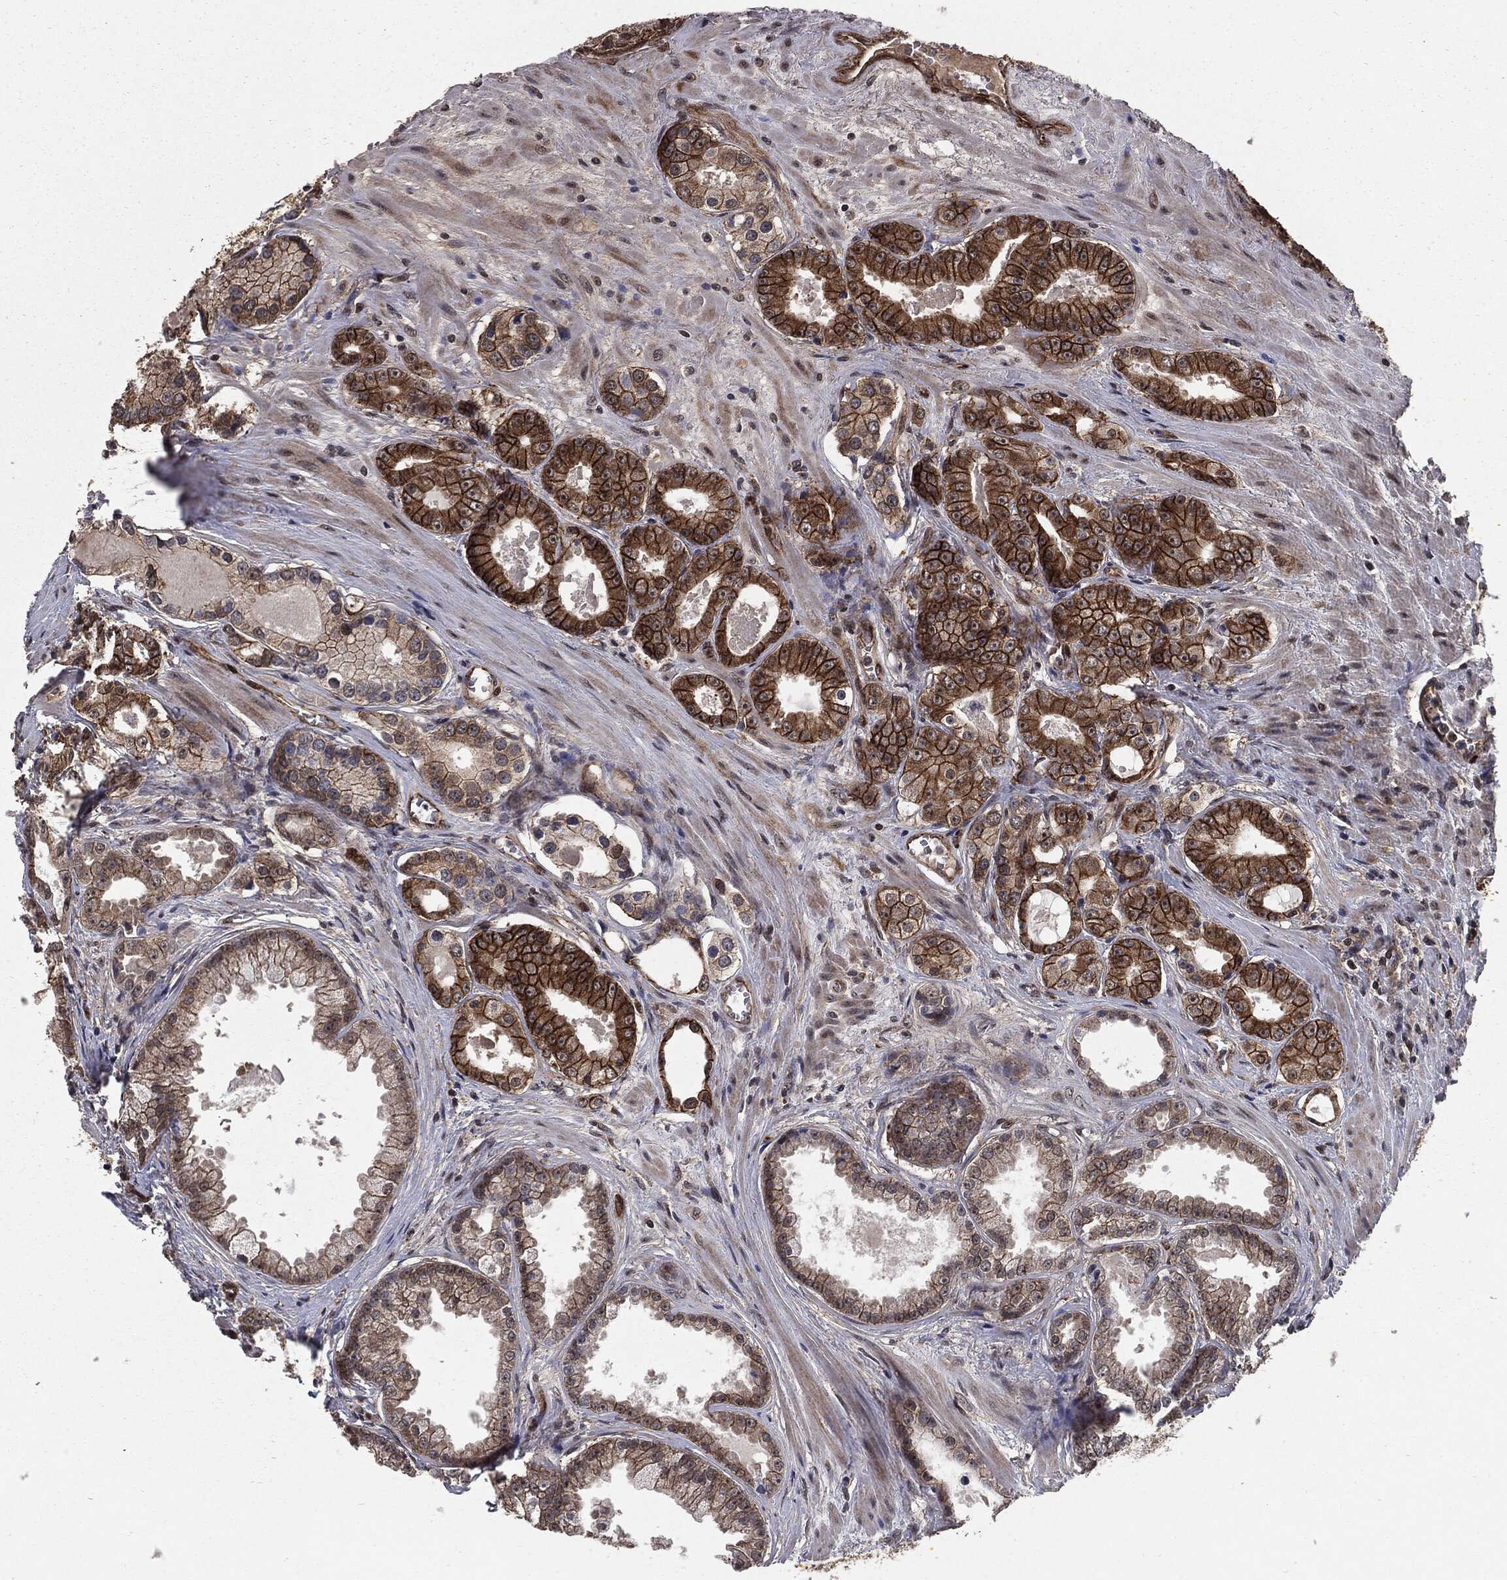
{"staining": {"intensity": "strong", "quantity": ">75%", "location": "cytoplasmic/membranous"}, "tissue": "prostate cancer", "cell_type": "Tumor cells", "image_type": "cancer", "snomed": [{"axis": "morphology", "description": "Adenocarcinoma, NOS"}, {"axis": "topography", "description": "Prostate"}], "caption": "Strong cytoplasmic/membranous staining for a protein is present in approximately >75% of tumor cells of adenocarcinoma (prostate) using IHC.", "gene": "PTPA", "patient": {"sex": "male", "age": 61}}